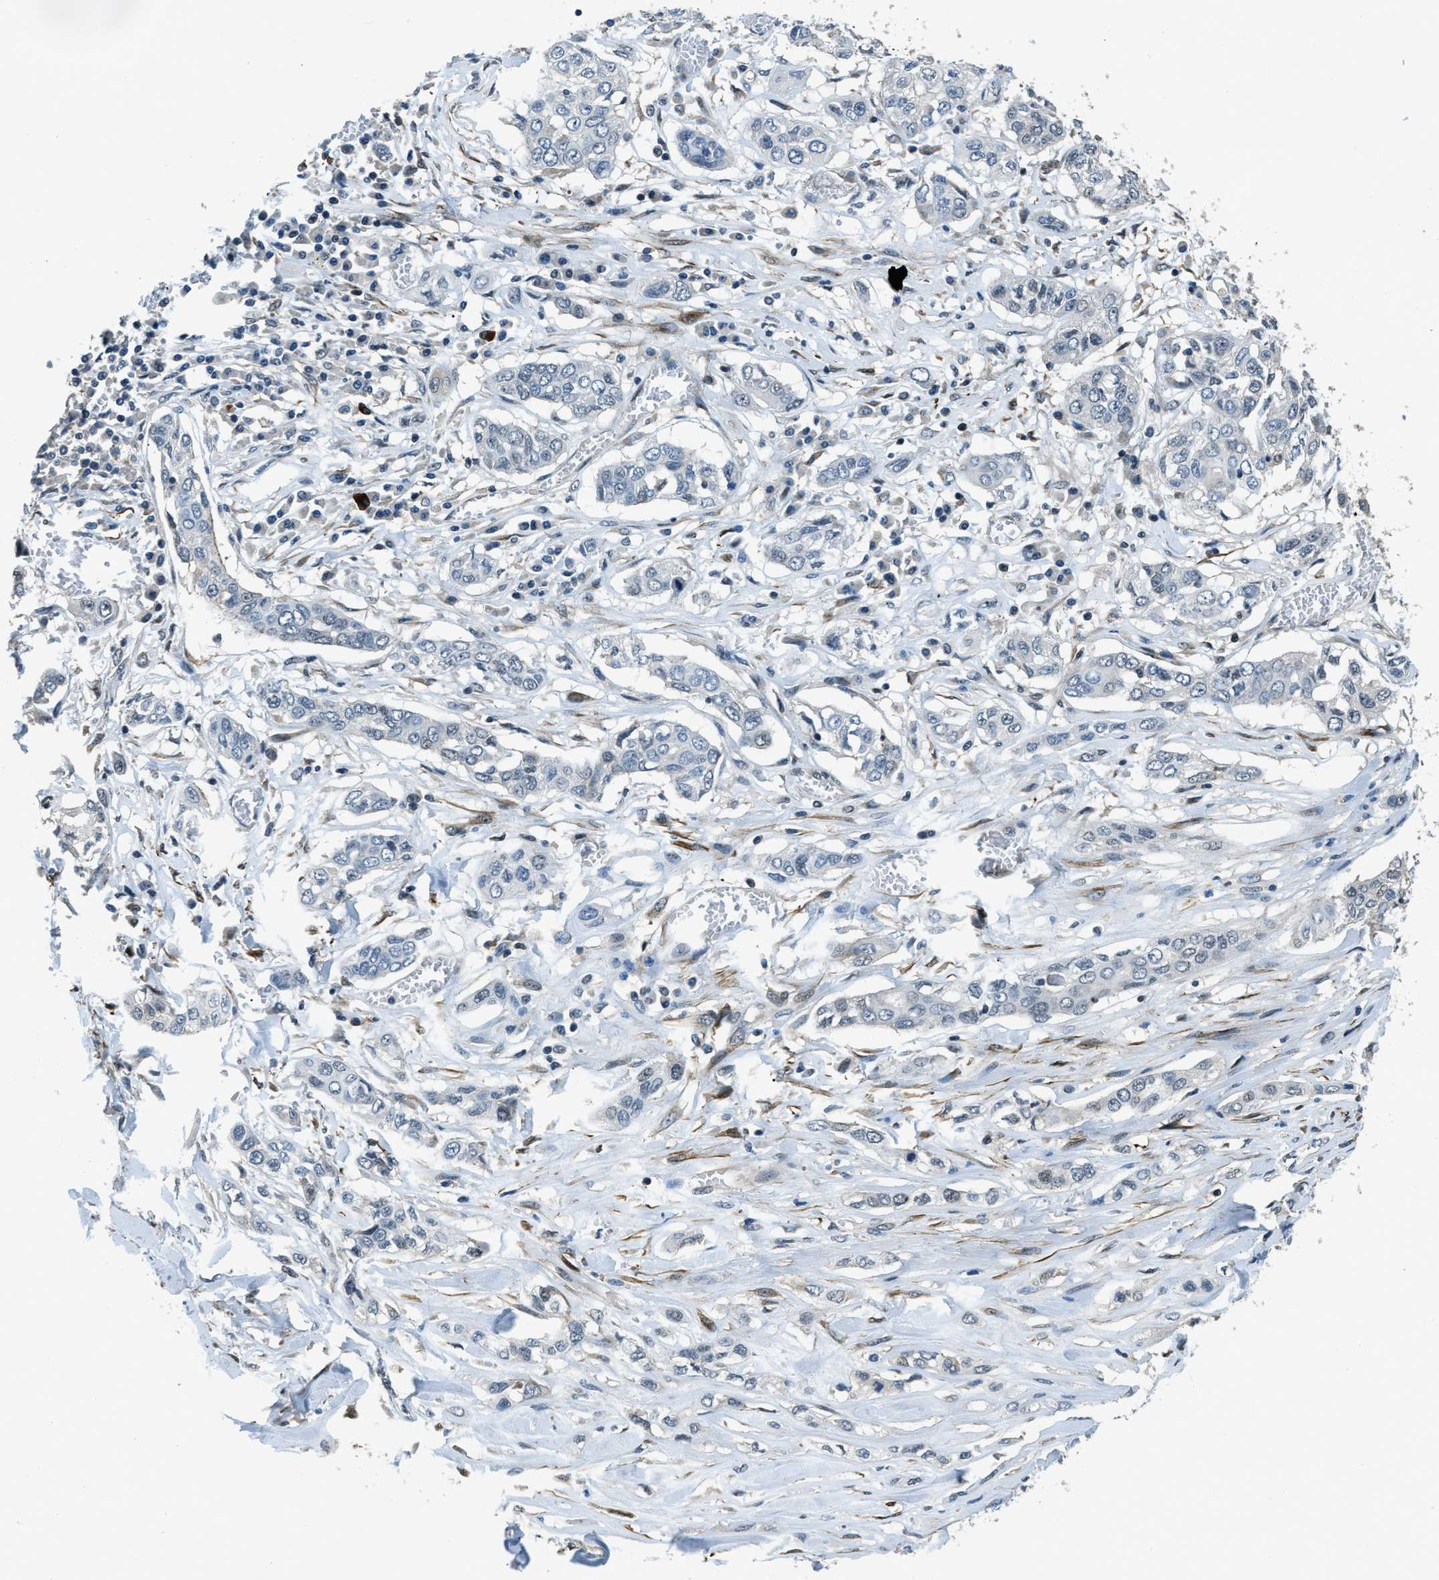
{"staining": {"intensity": "moderate", "quantity": "<25%", "location": "nuclear"}, "tissue": "lung cancer", "cell_type": "Tumor cells", "image_type": "cancer", "snomed": [{"axis": "morphology", "description": "Squamous cell carcinoma, NOS"}, {"axis": "topography", "description": "Lung"}], "caption": "Immunohistochemistry image of neoplastic tissue: human lung squamous cell carcinoma stained using immunohistochemistry exhibits low levels of moderate protein expression localized specifically in the nuclear of tumor cells, appearing as a nuclear brown color.", "gene": "NUDCD3", "patient": {"sex": "male", "age": 71}}